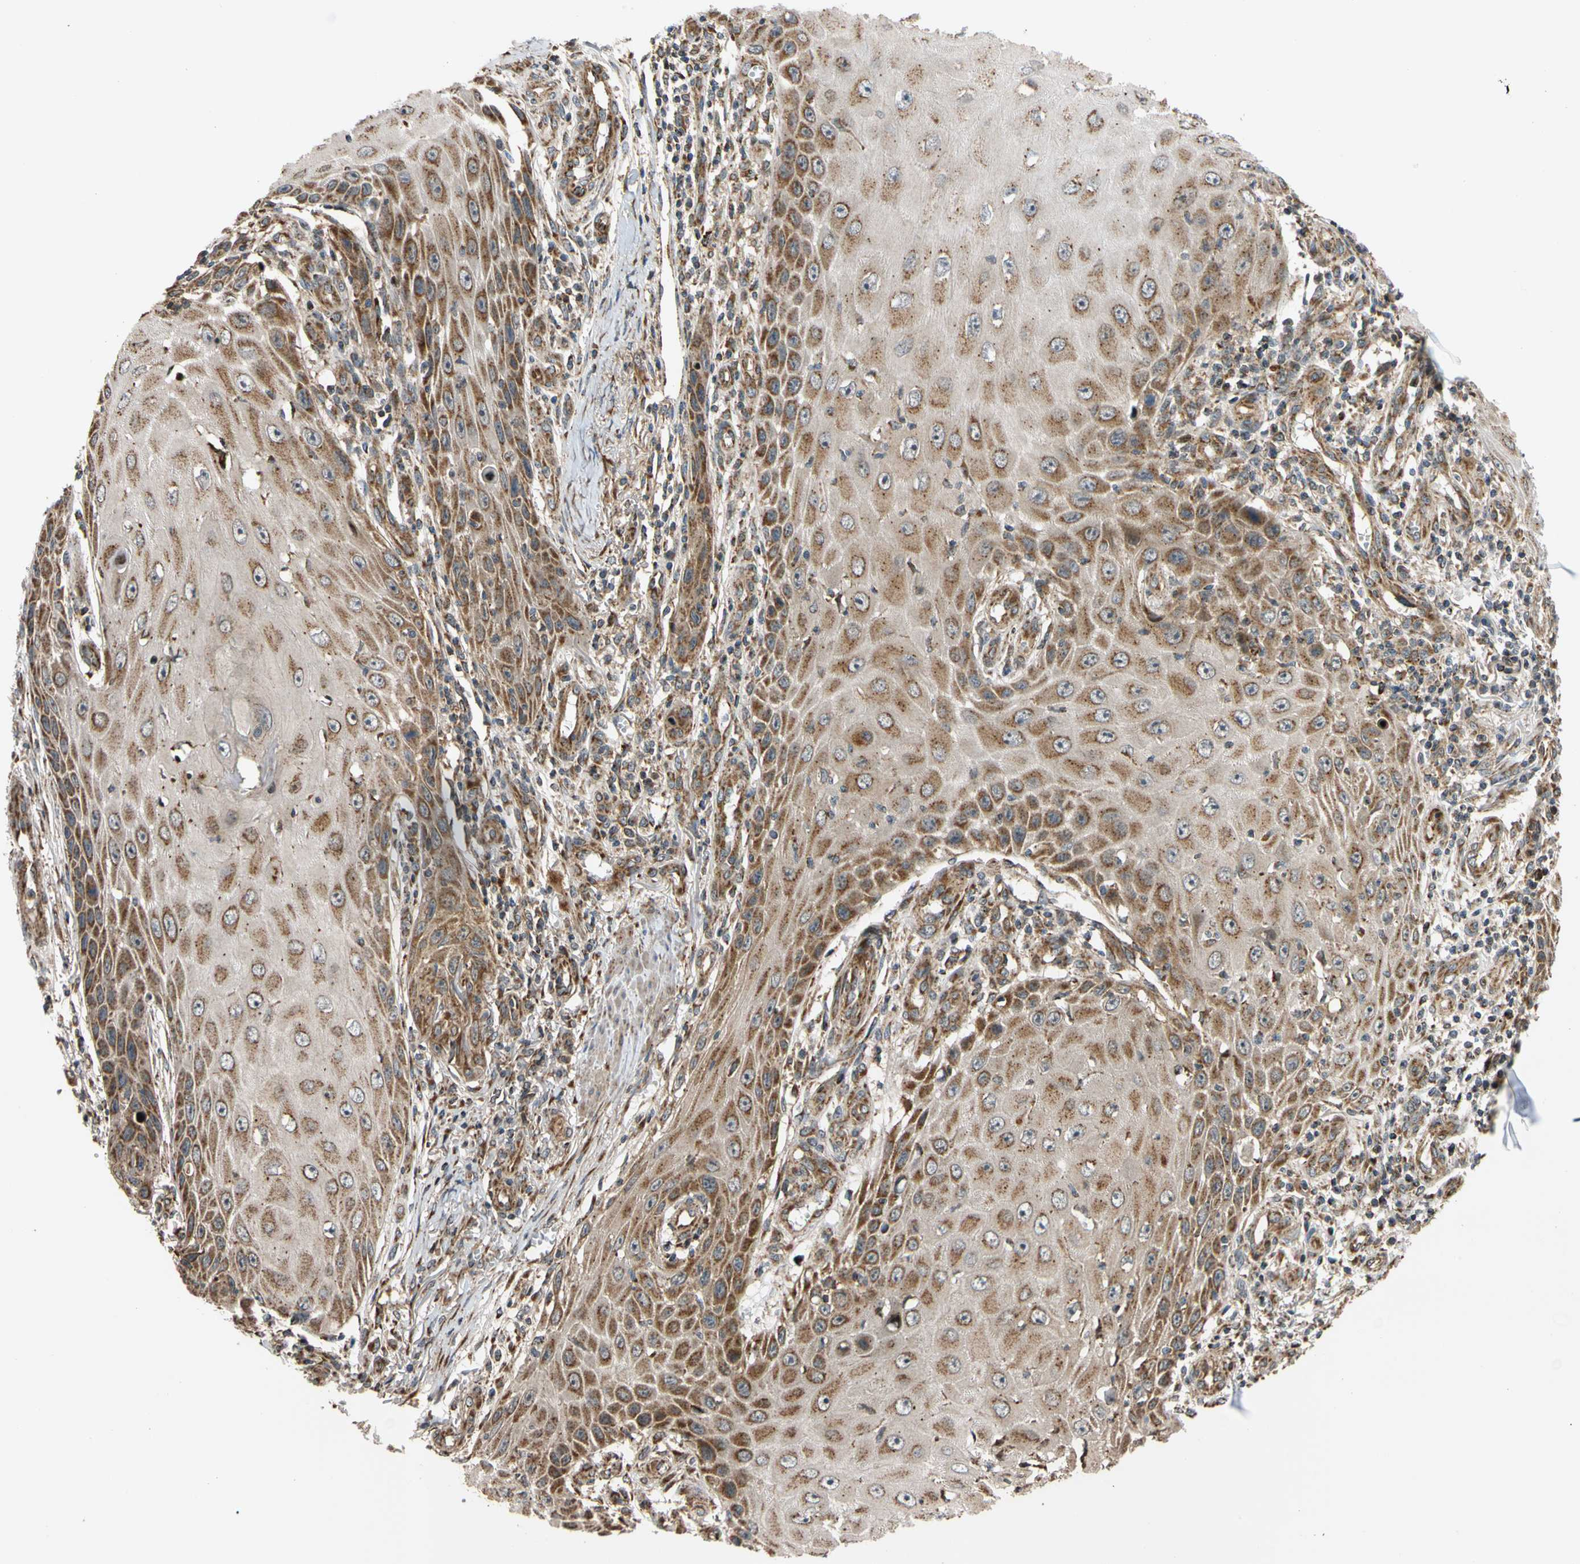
{"staining": {"intensity": "moderate", "quantity": "25%-75%", "location": "cytoplasmic/membranous"}, "tissue": "skin cancer", "cell_type": "Tumor cells", "image_type": "cancer", "snomed": [{"axis": "morphology", "description": "Squamous cell carcinoma, NOS"}, {"axis": "topography", "description": "Skin"}], "caption": "Immunohistochemistry of human squamous cell carcinoma (skin) reveals medium levels of moderate cytoplasmic/membranous staining in about 25%-75% of tumor cells.", "gene": "IP6K2", "patient": {"sex": "female", "age": 73}}